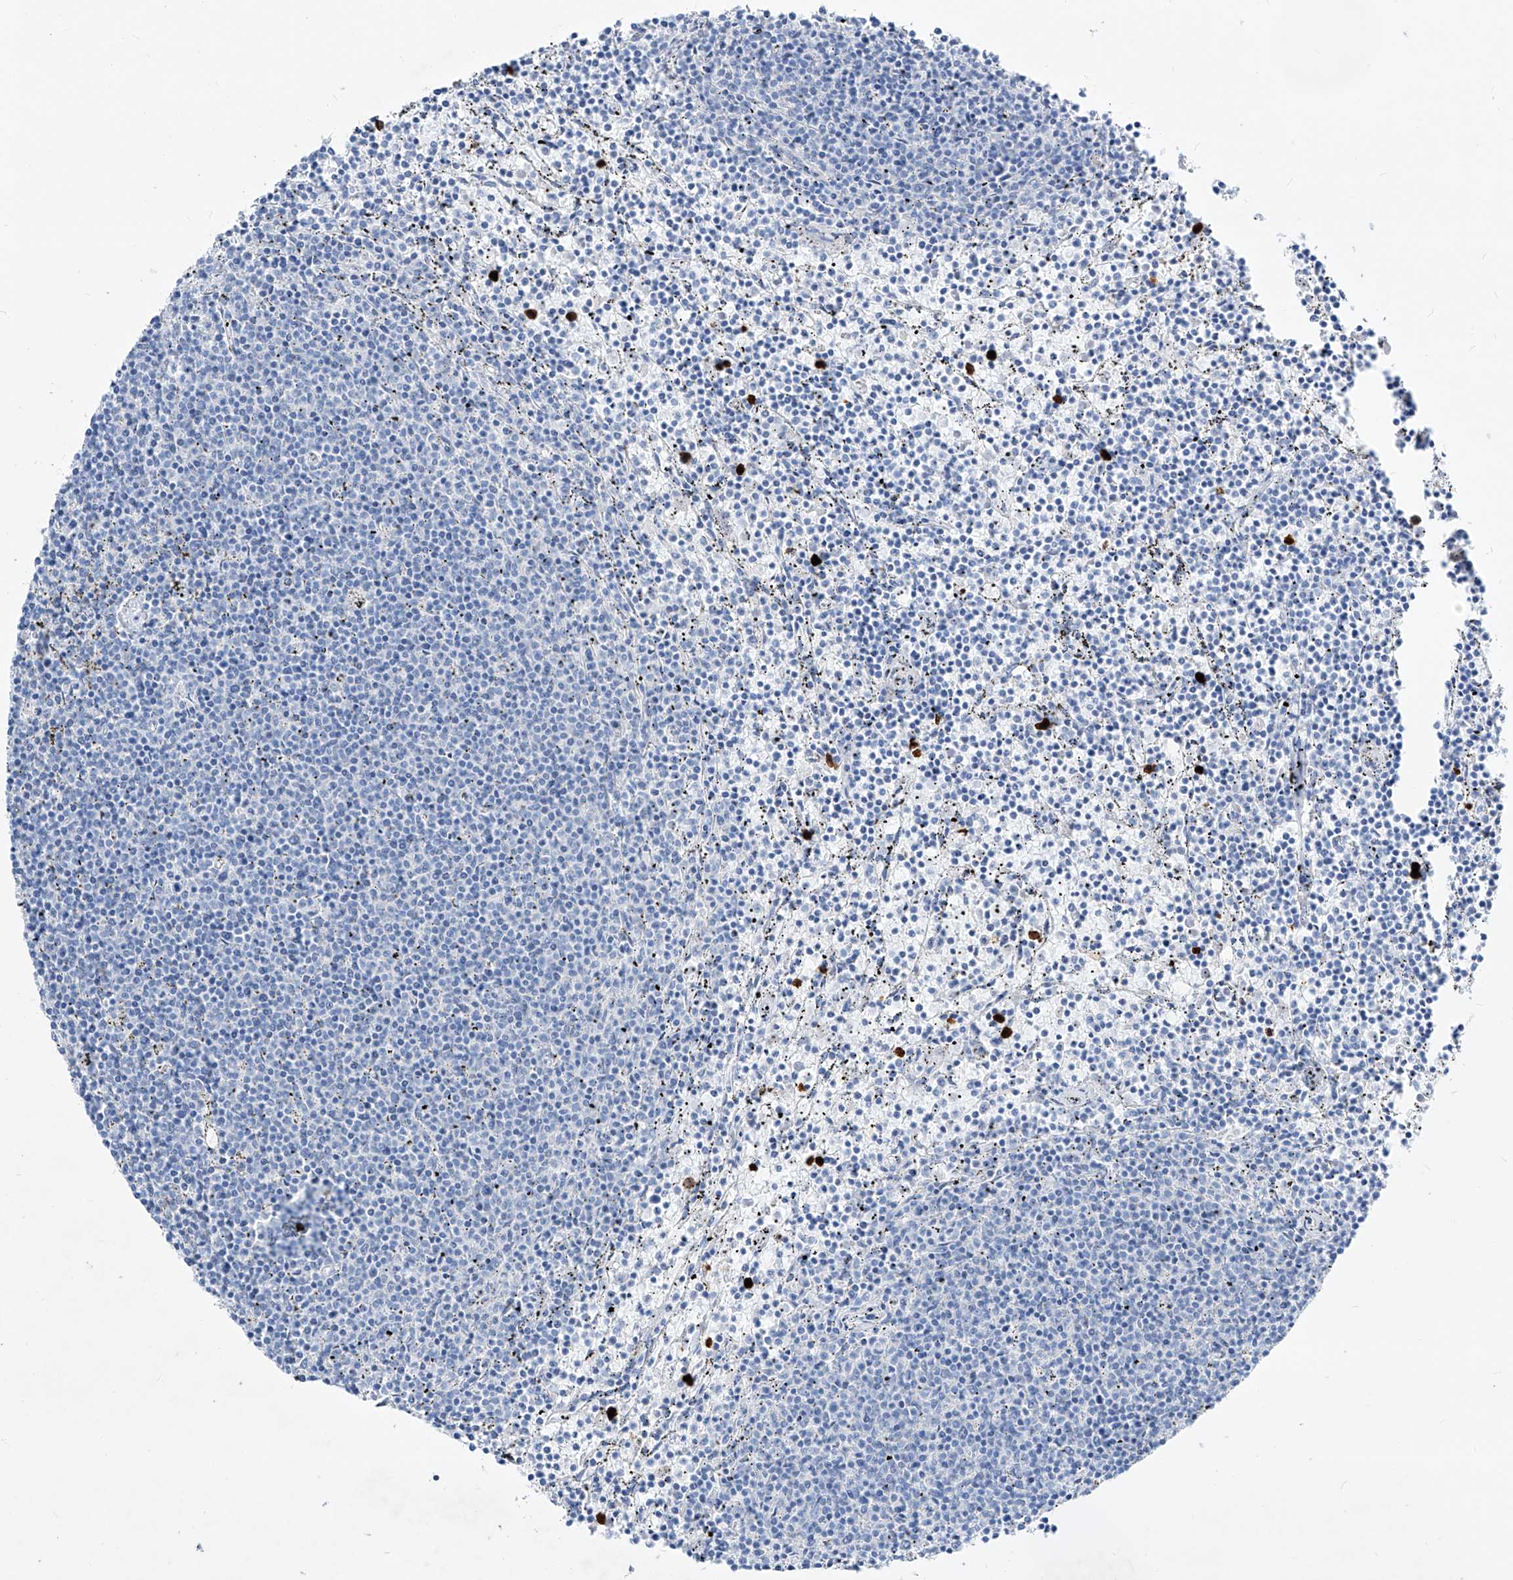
{"staining": {"intensity": "negative", "quantity": "none", "location": "none"}, "tissue": "lymphoma", "cell_type": "Tumor cells", "image_type": "cancer", "snomed": [{"axis": "morphology", "description": "Malignant lymphoma, non-Hodgkin's type, Low grade"}, {"axis": "topography", "description": "Spleen"}], "caption": "Tumor cells are negative for brown protein staining in lymphoma. (DAB (3,3'-diaminobenzidine) IHC, high magnification).", "gene": "FRS3", "patient": {"sex": "female", "age": 50}}